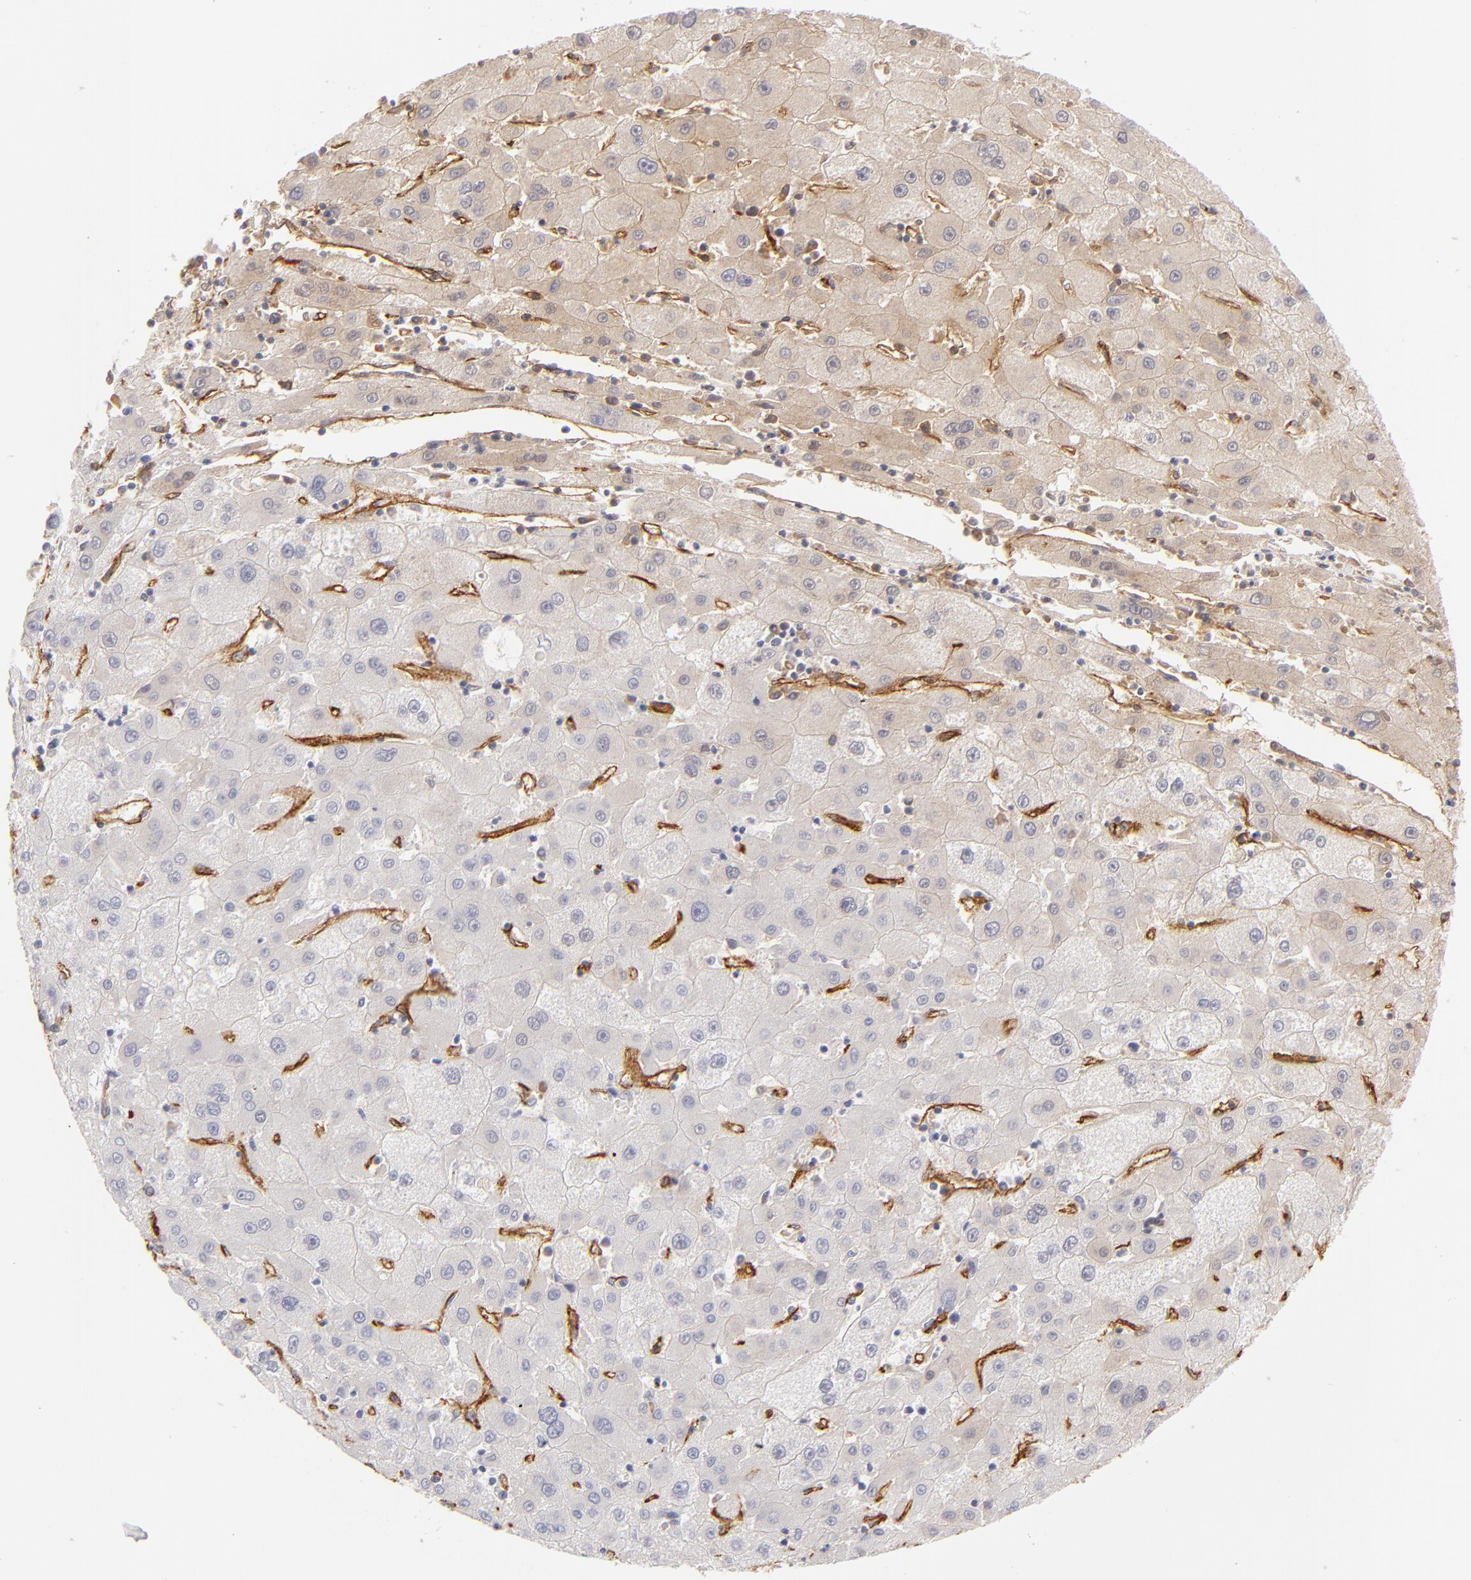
{"staining": {"intensity": "weak", "quantity": ">75%", "location": "cytoplasmic/membranous"}, "tissue": "liver cancer", "cell_type": "Tumor cells", "image_type": "cancer", "snomed": [{"axis": "morphology", "description": "Carcinoma, Hepatocellular, NOS"}, {"axis": "topography", "description": "Liver"}], "caption": "Liver cancer stained with DAB (3,3'-diaminobenzidine) IHC exhibits low levels of weak cytoplasmic/membranous positivity in approximately >75% of tumor cells.", "gene": "PLVAP", "patient": {"sex": "male", "age": 72}}